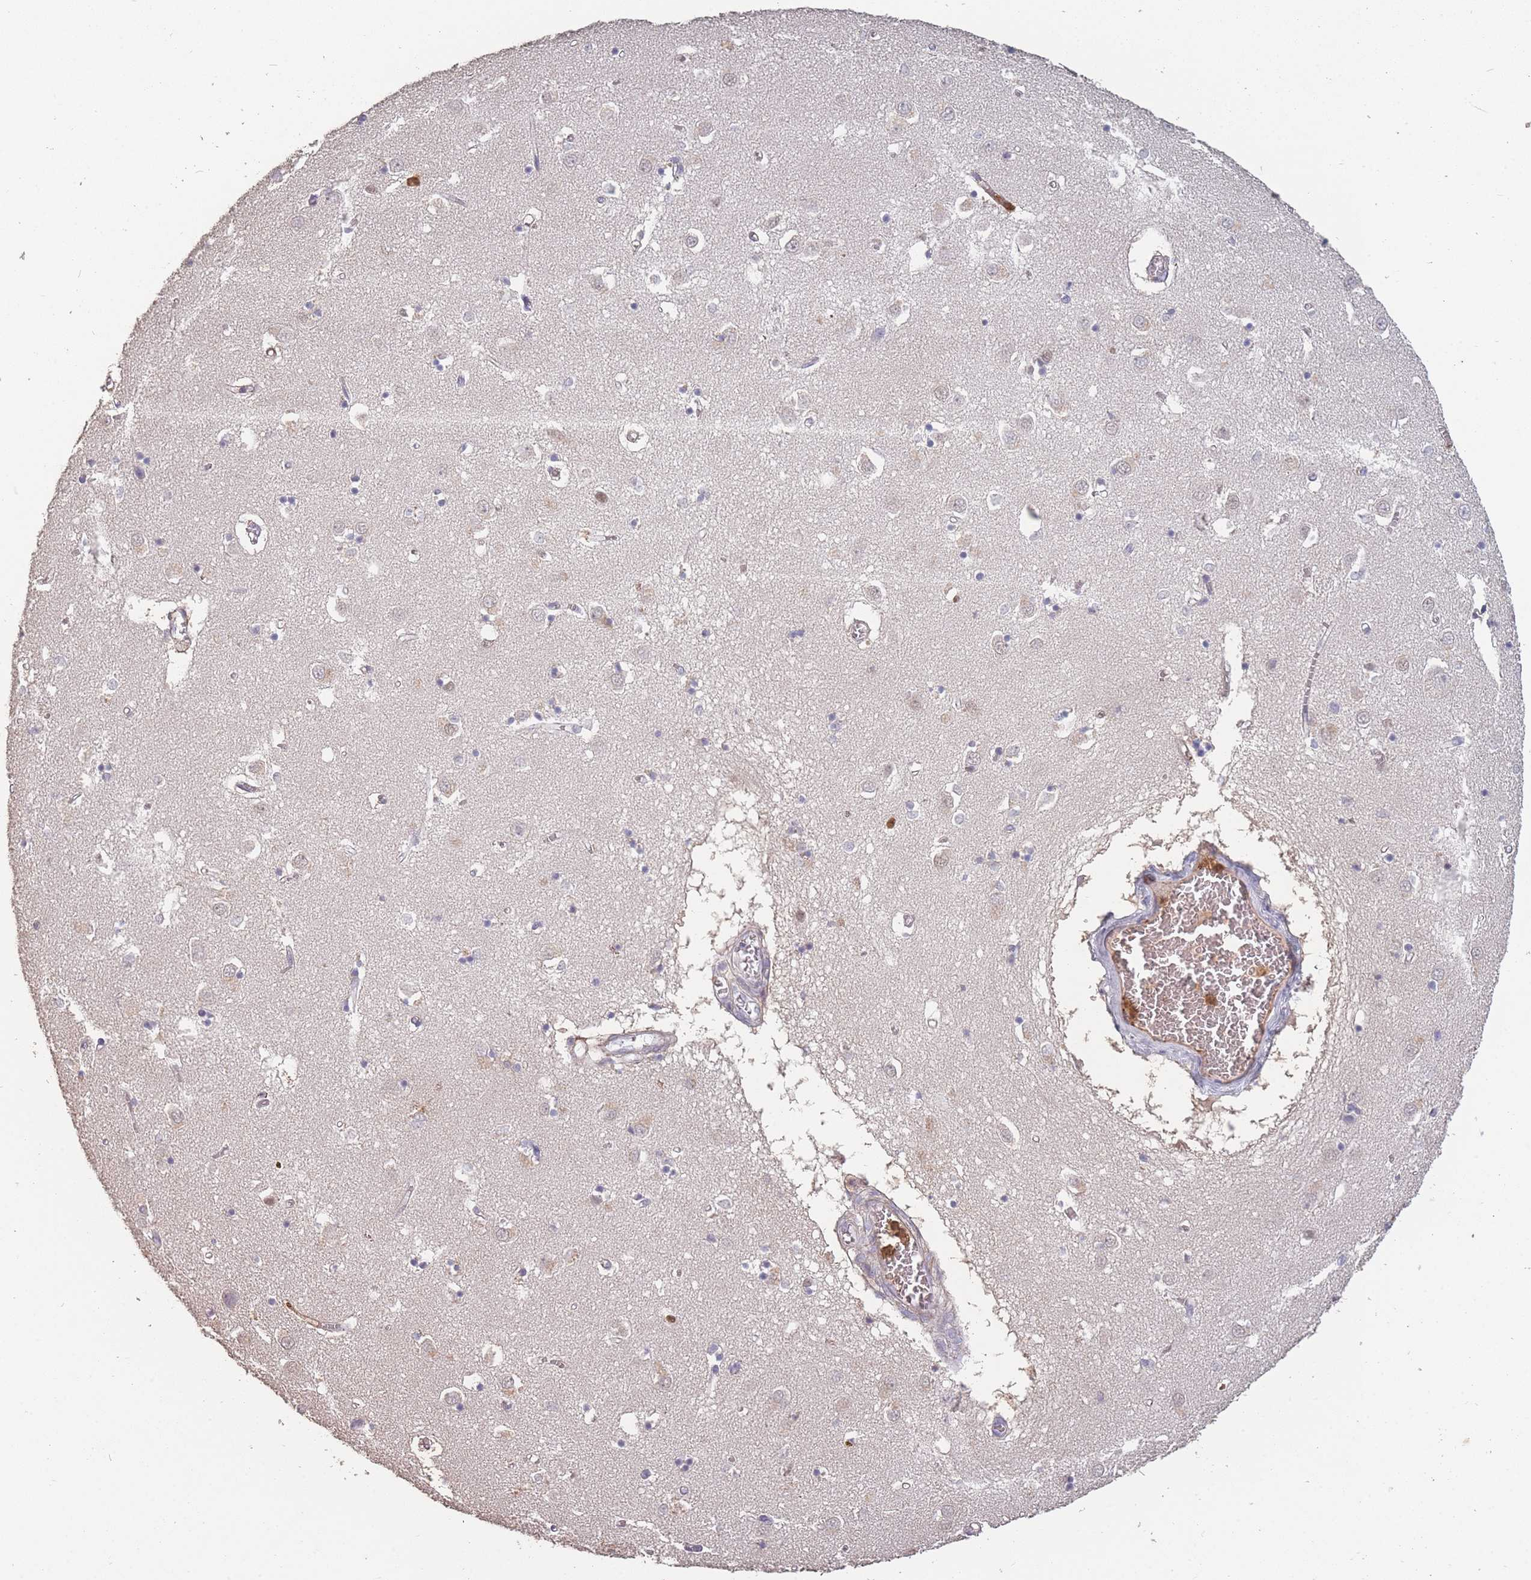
{"staining": {"intensity": "negative", "quantity": "none", "location": "none"}, "tissue": "caudate", "cell_type": "Glial cells", "image_type": "normal", "snomed": [{"axis": "morphology", "description": "Normal tissue, NOS"}, {"axis": "topography", "description": "Lateral ventricle wall"}], "caption": "A histopathology image of human caudate is negative for staining in glial cells. The staining was performed using DAB to visualize the protein expression in brown, while the nuclei were stained in blue with hematoxylin (Magnification: 20x).", "gene": "BST1", "patient": {"sex": "male", "age": 70}}